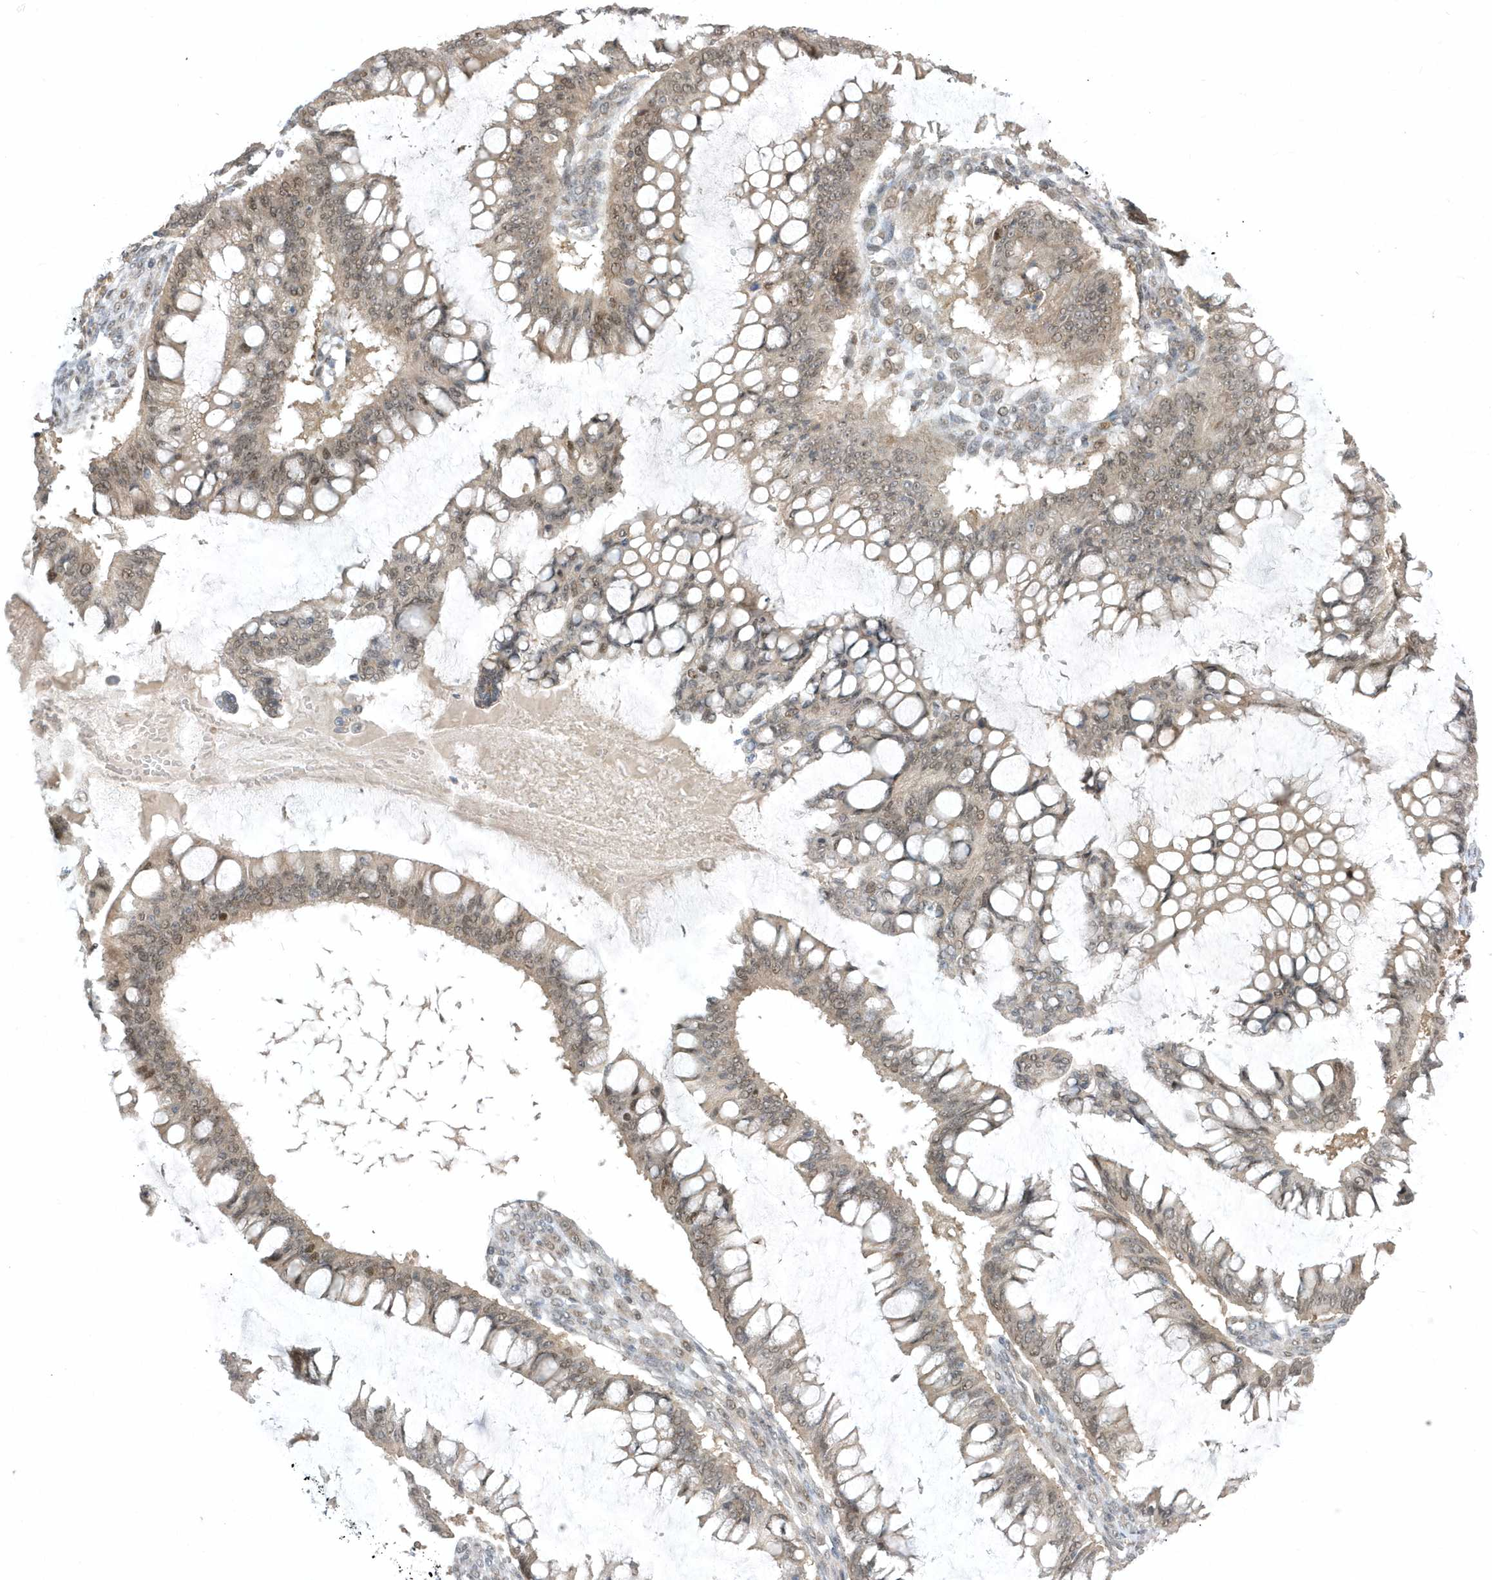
{"staining": {"intensity": "moderate", "quantity": "25%-75%", "location": "cytoplasmic/membranous,nuclear"}, "tissue": "ovarian cancer", "cell_type": "Tumor cells", "image_type": "cancer", "snomed": [{"axis": "morphology", "description": "Cystadenocarcinoma, mucinous, NOS"}, {"axis": "topography", "description": "Ovary"}], "caption": "Immunohistochemical staining of human ovarian cancer (mucinous cystadenocarcinoma) displays medium levels of moderate cytoplasmic/membranous and nuclear expression in about 25%-75% of tumor cells.", "gene": "USP53", "patient": {"sex": "female", "age": 73}}